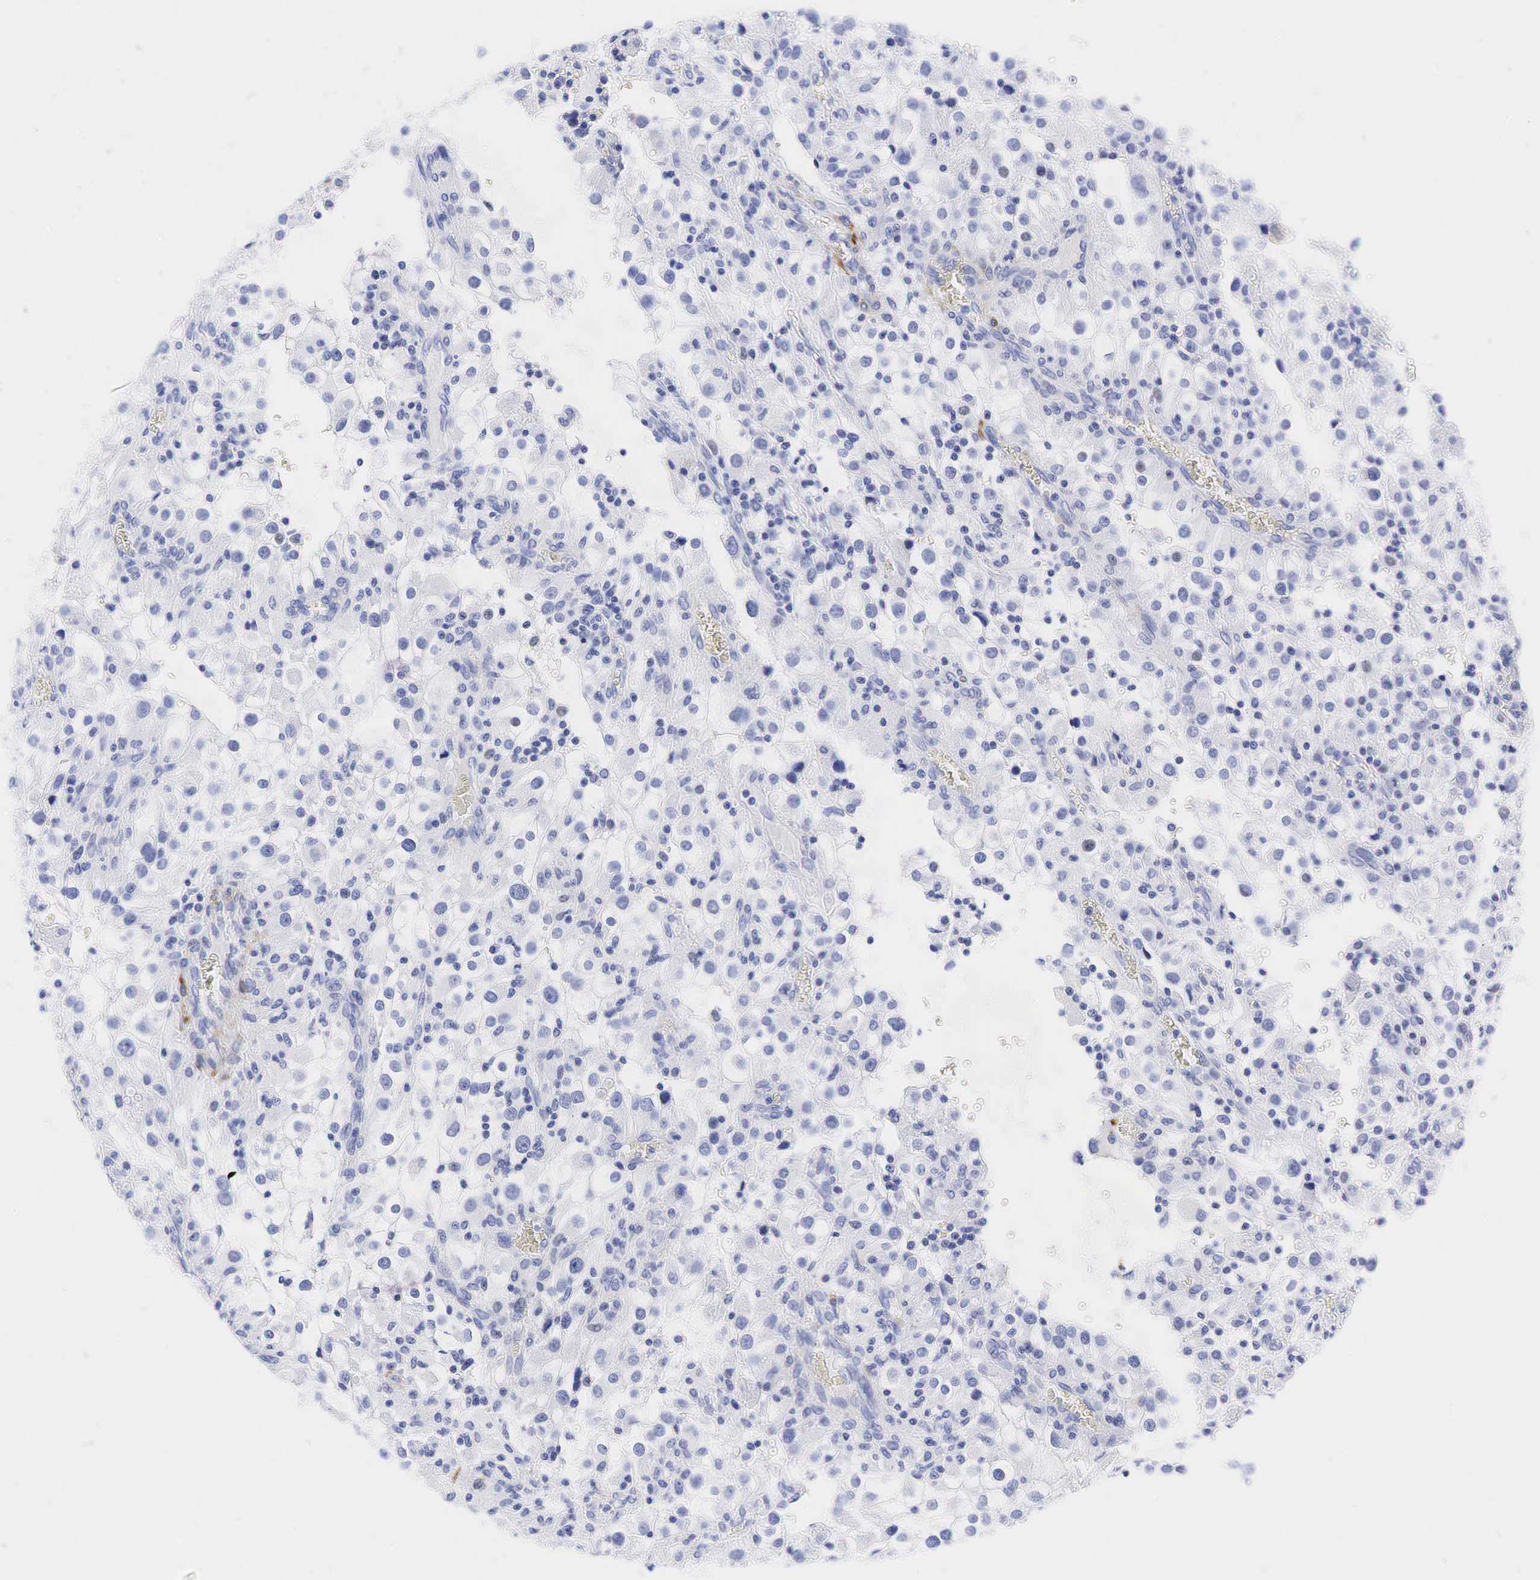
{"staining": {"intensity": "negative", "quantity": "none", "location": "none"}, "tissue": "renal cancer", "cell_type": "Tumor cells", "image_type": "cancer", "snomed": [{"axis": "morphology", "description": "Adenocarcinoma, NOS"}, {"axis": "topography", "description": "Kidney"}], "caption": "This is an immunohistochemistry (IHC) image of human renal cancer (adenocarcinoma). There is no positivity in tumor cells.", "gene": "CALD1", "patient": {"sex": "female", "age": 52}}